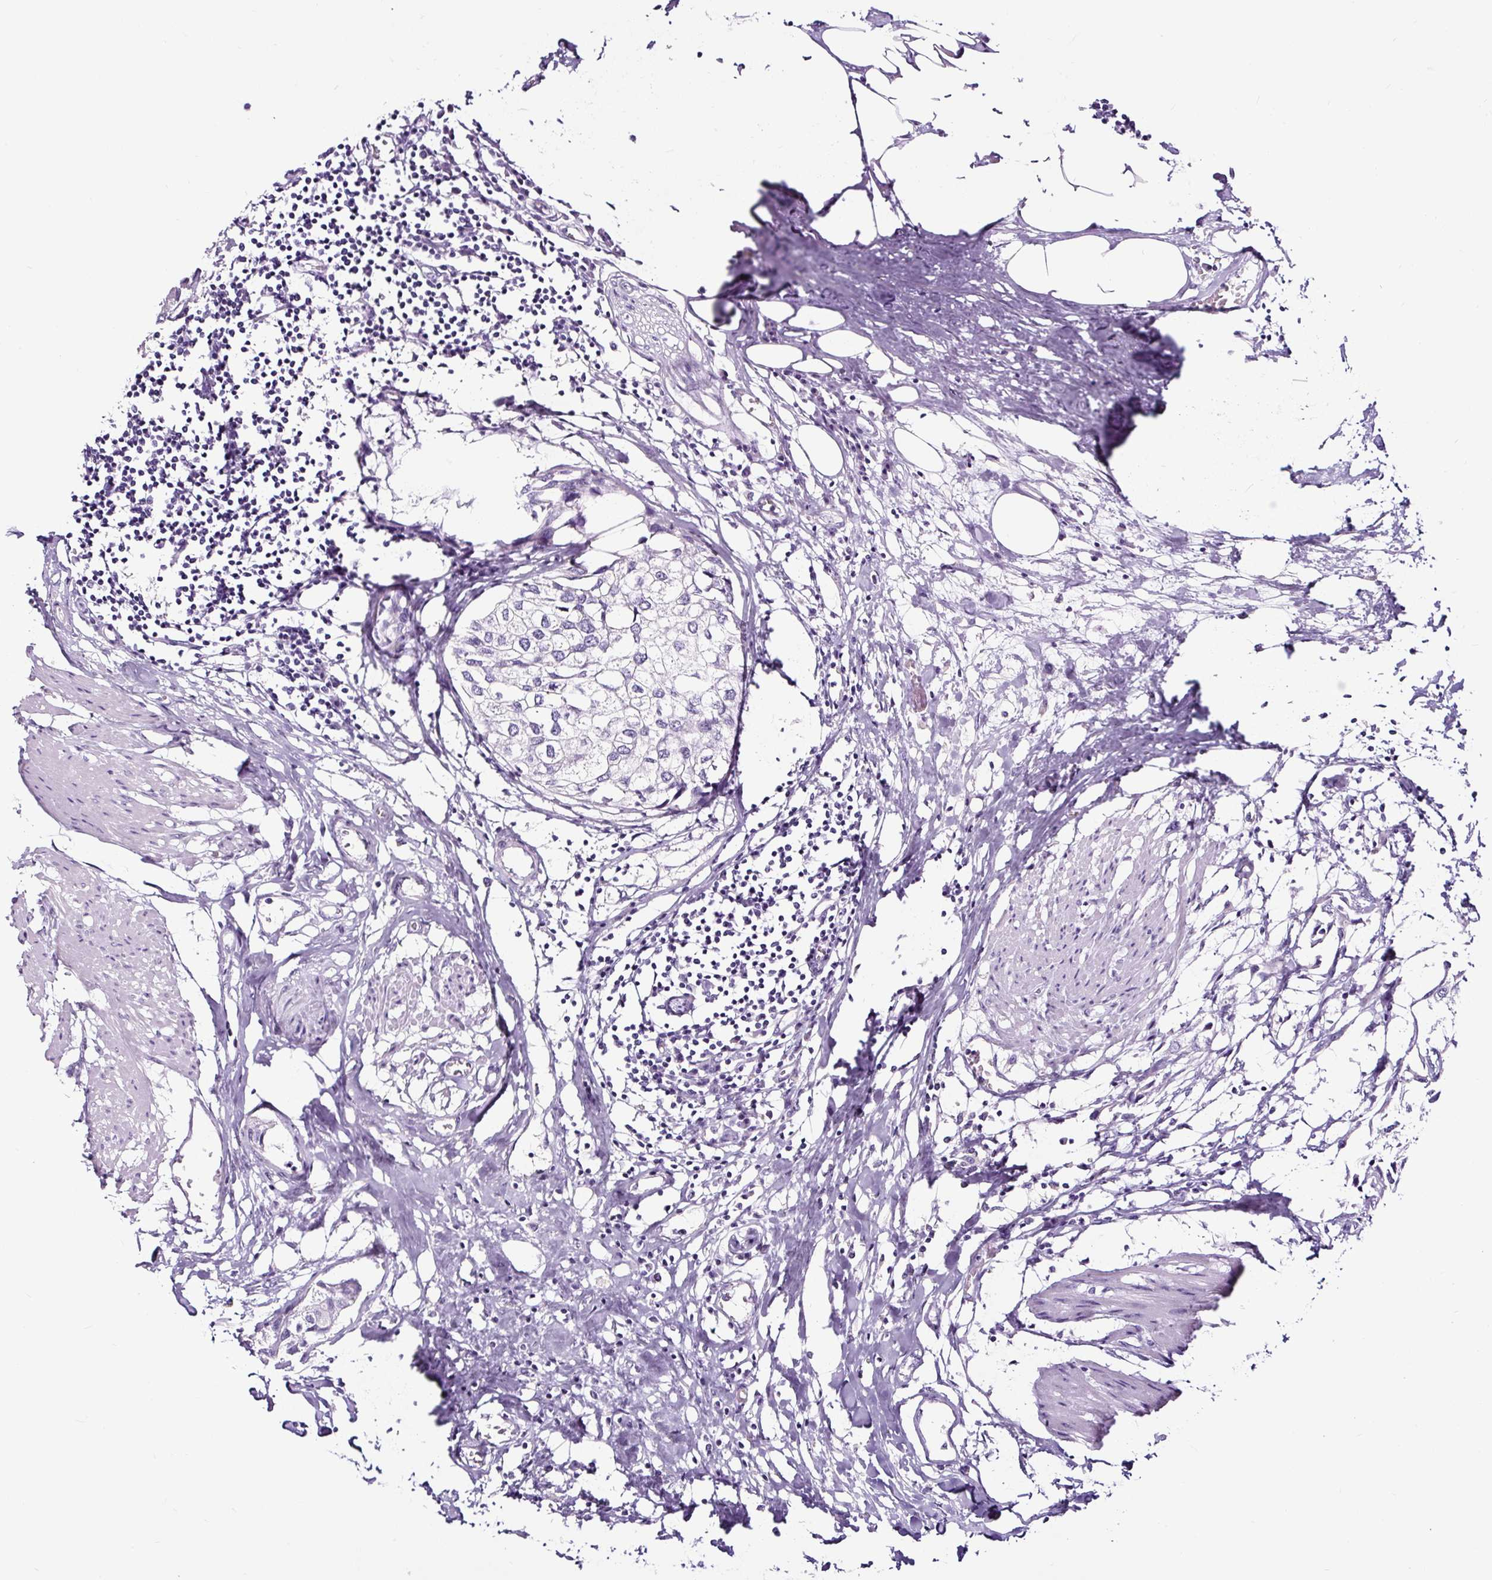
{"staining": {"intensity": "negative", "quantity": "none", "location": "none"}, "tissue": "urothelial cancer", "cell_type": "Tumor cells", "image_type": "cancer", "snomed": [{"axis": "morphology", "description": "Urothelial carcinoma, High grade"}, {"axis": "topography", "description": "Urinary bladder"}], "caption": "This is an immunohistochemistry (IHC) micrograph of urothelial carcinoma (high-grade). There is no positivity in tumor cells.", "gene": "NPHS2", "patient": {"sex": "male", "age": 64}}